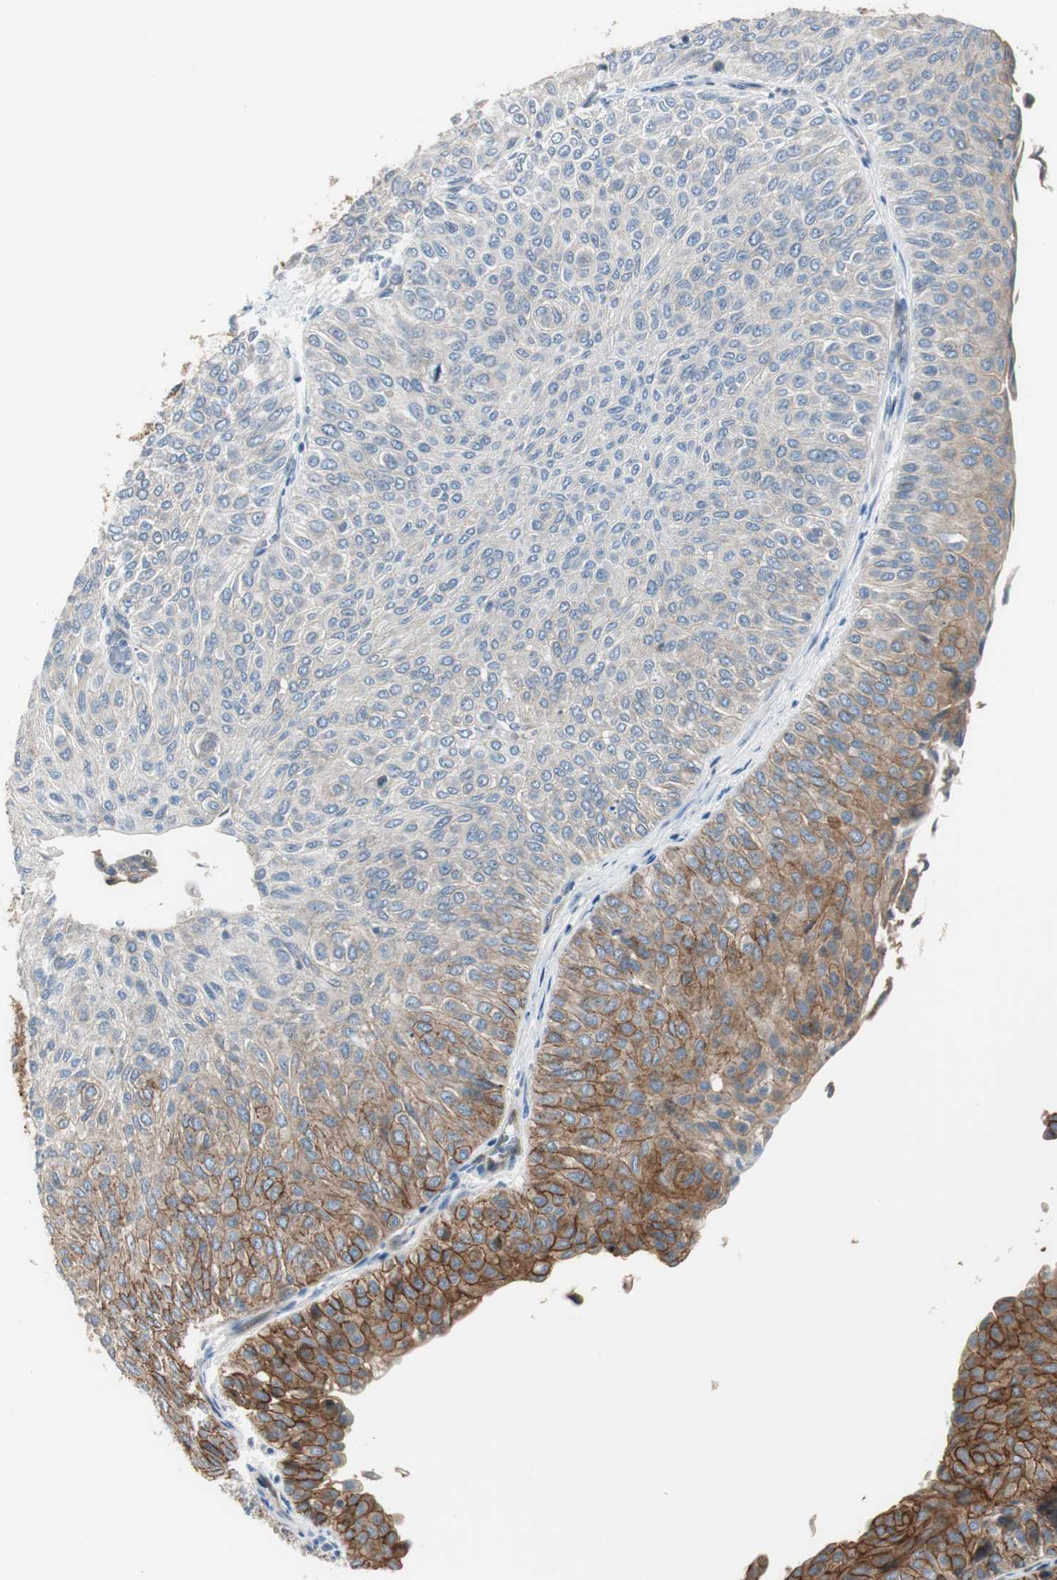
{"staining": {"intensity": "strong", "quantity": "25%-75%", "location": "cytoplasmic/membranous"}, "tissue": "urothelial cancer", "cell_type": "Tumor cells", "image_type": "cancer", "snomed": [{"axis": "morphology", "description": "Urothelial carcinoma, Low grade"}, {"axis": "topography", "description": "Urinary bladder"}], "caption": "Low-grade urothelial carcinoma stained with a protein marker displays strong staining in tumor cells.", "gene": "STXBP4", "patient": {"sex": "male", "age": 78}}